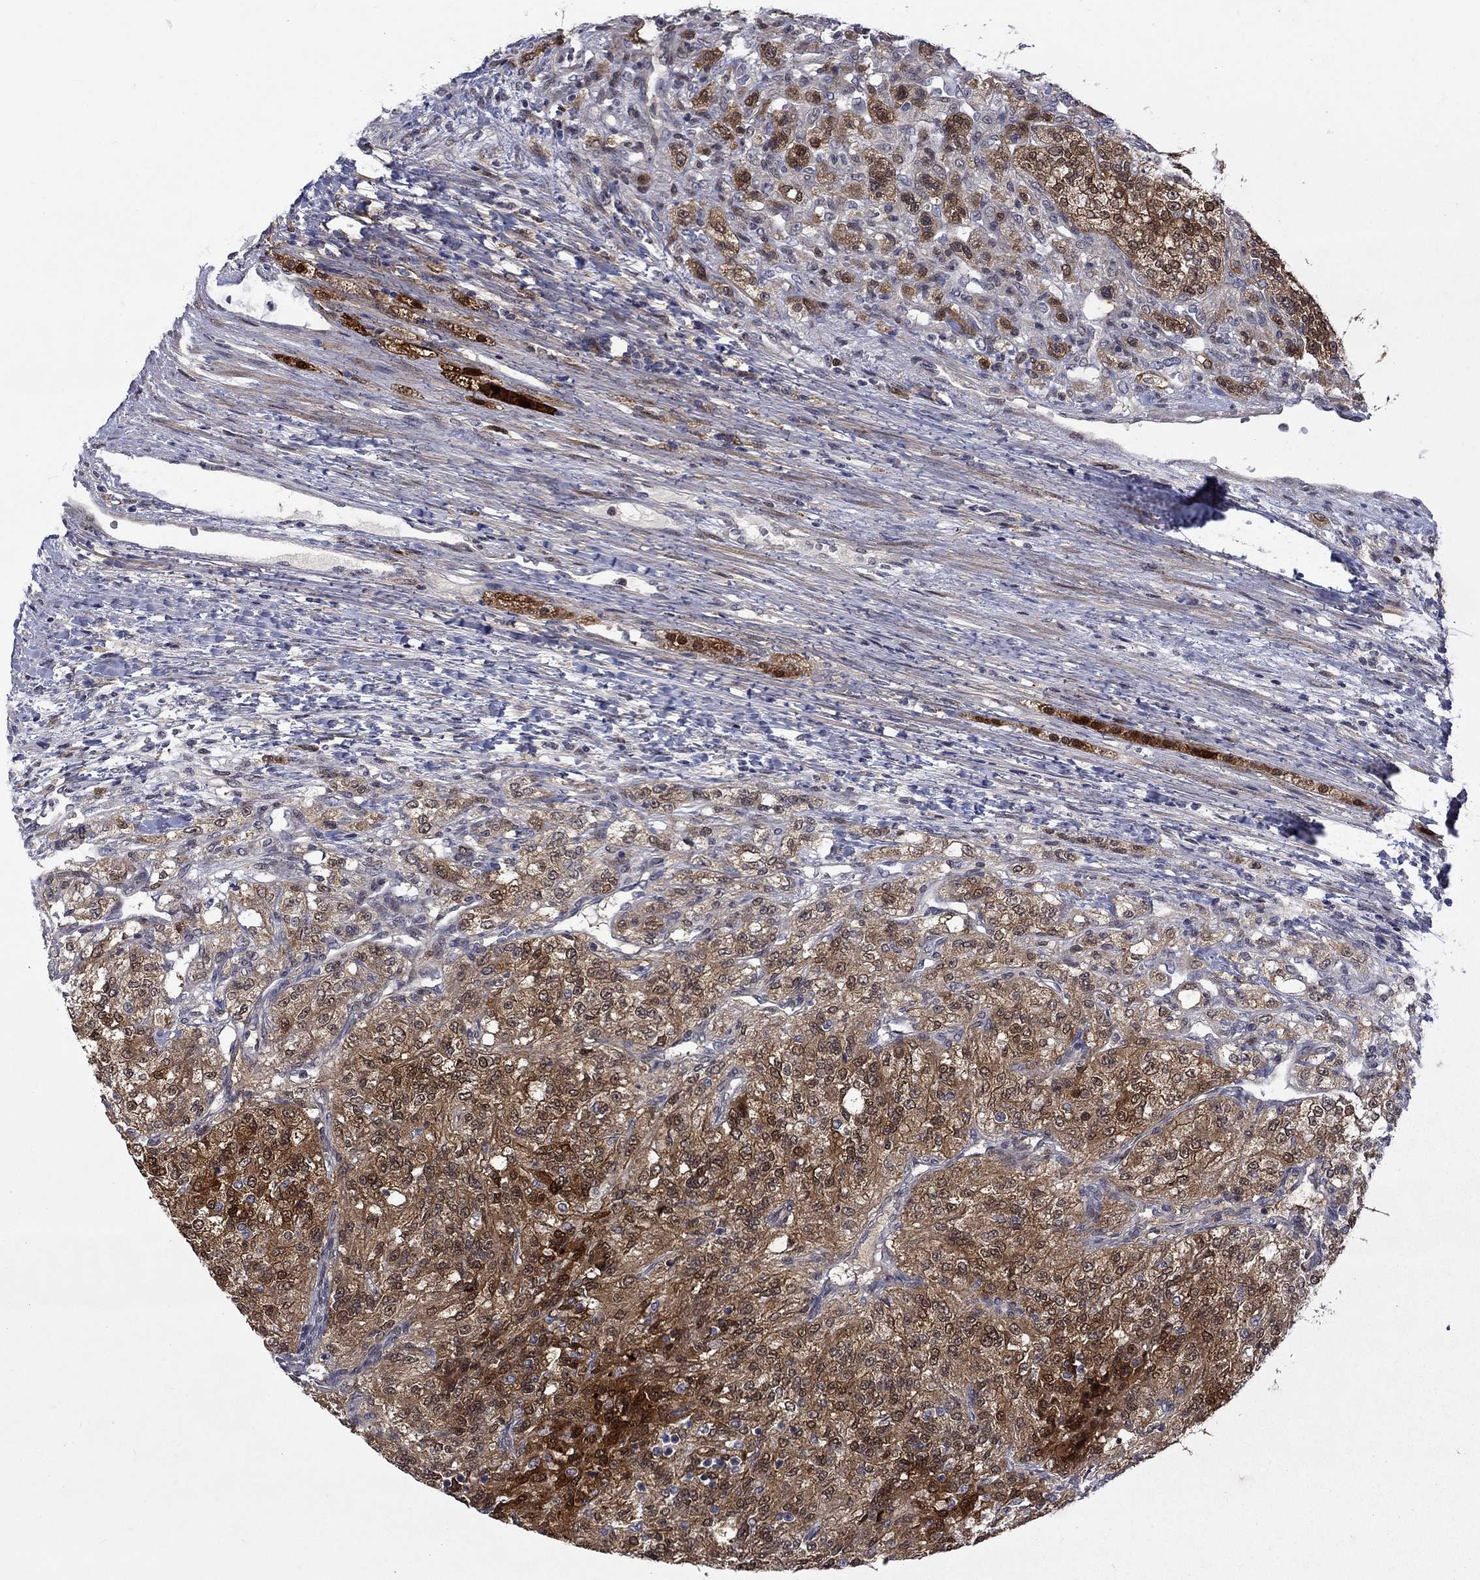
{"staining": {"intensity": "strong", "quantity": "25%-75%", "location": "cytoplasmic/membranous,nuclear"}, "tissue": "renal cancer", "cell_type": "Tumor cells", "image_type": "cancer", "snomed": [{"axis": "morphology", "description": "Adenocarcinoma, NOS"}, {"axis": "topography", "description": "Kidney"}], "caption": "Tumor cells exhibit high levels of strong cytoplasmic/membranous and nuclear positivity in approximately 25%-75% of cells in human renal adenocarcinoma.", "gene": "CBR1", "patient": {"sex": "female", "age": 63}}